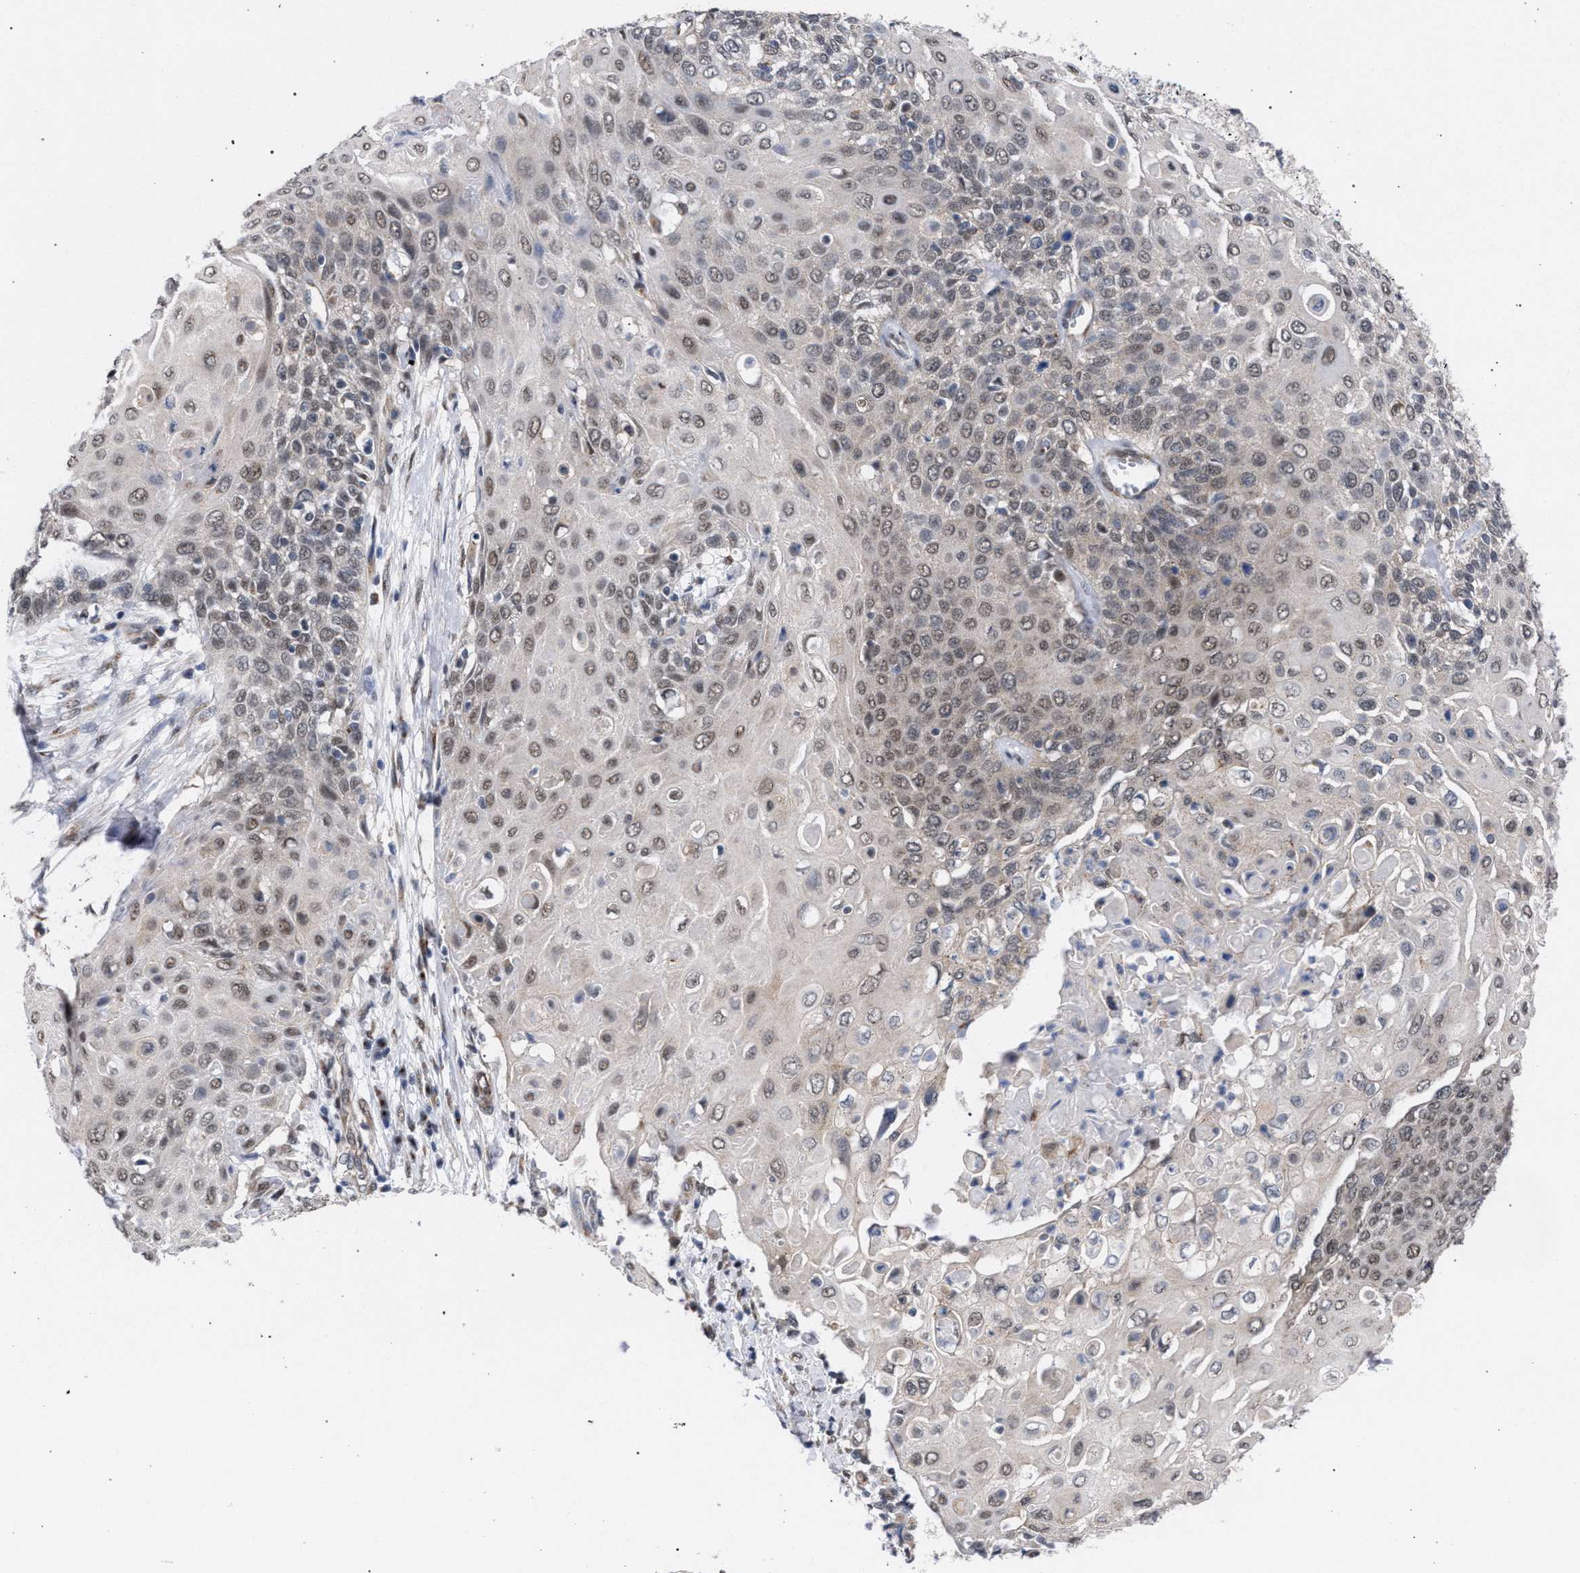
{"staining": {"intensity": "weak", "quantity": "25%-75%", "location": "nuclear"}, "tissue": "cervical cancer", "cell_type": "Tumor cells", "image_type": "cancer", "snomed": [{"axis": "morphology", "description": "Squamous cell carcinoma, NOS"}, {"axis": "topography", "description": "Cervix"}], "caption": "A photomicrograph of human cervical squamous cell carcinoma stained for a protein displays weak nuclear brown staining in tumor cells.", "gene": "GOLGA2", "patient": {"sex": "female", "age": 39}}